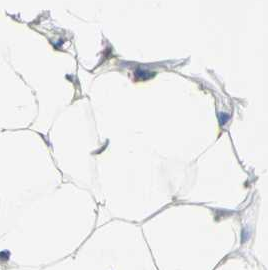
{"staining": {"intensity": "weak", "quantity": "25%-75%", "location": "cytoplasmic/membranous"}, "tissue": "adipose tissue", "cell_type": "Adipocytes", "image_type": "normal", "snomed": [{"axis": "morphology", "description": "Normal tissue, NOS"}, {"axis": "topography", "description": "Soft tissue"}], "caption": "Immunohistochemical staining of normal human adipose tissue reveals low levels of weak cytoplasmic/membranous expression in about 25%-75% of adipocytes. The protein of interest is stained brown, and the nuclei are stained in blue (DAB (3,3'-diaminobenzidine) IHC with brightfield microscopy, high magnification).", "gene": "LY6G6F", "patient": {"sex": "male", "age": 26}}